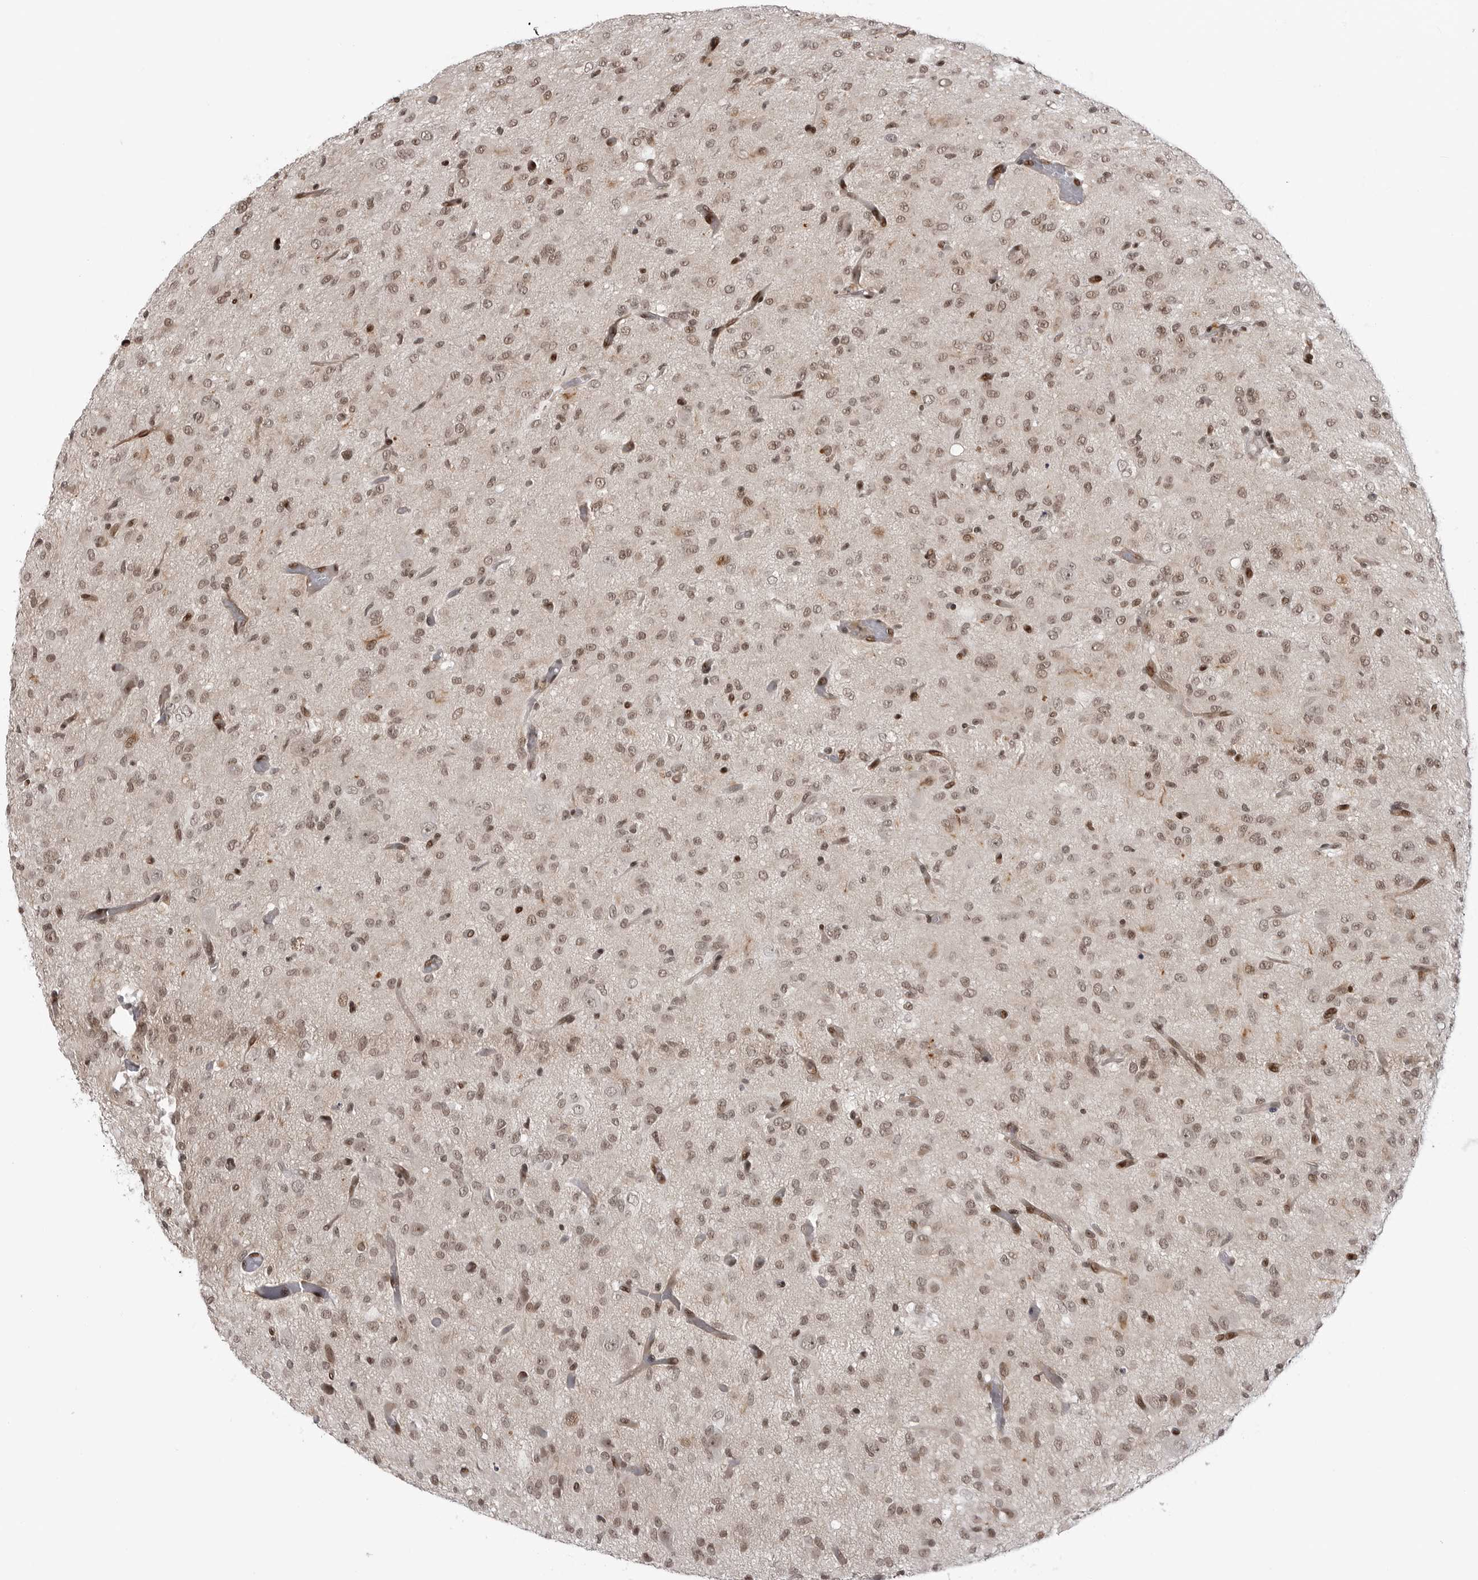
{"staining": {"intensity": "moderate", "quantity": ">75%", "location": "nuclear"}, "tissue": "glioma", "cell_type": "Tumor cells", "image_type": "cancer", "snomed": [{"axis": "morphology", "description": "Glioma, malignant, High grade"}, {"axis": "topography", "description": "Brain"}], "caption": "The histopathology image exhibits immunohistochemical staining of malignant glioma (high-grade). There is moderate nuclear positivity is seen in about >75% of tumor cells.", "gene": "TRIM66", "patient": {"sex": "female", "age": 59}}